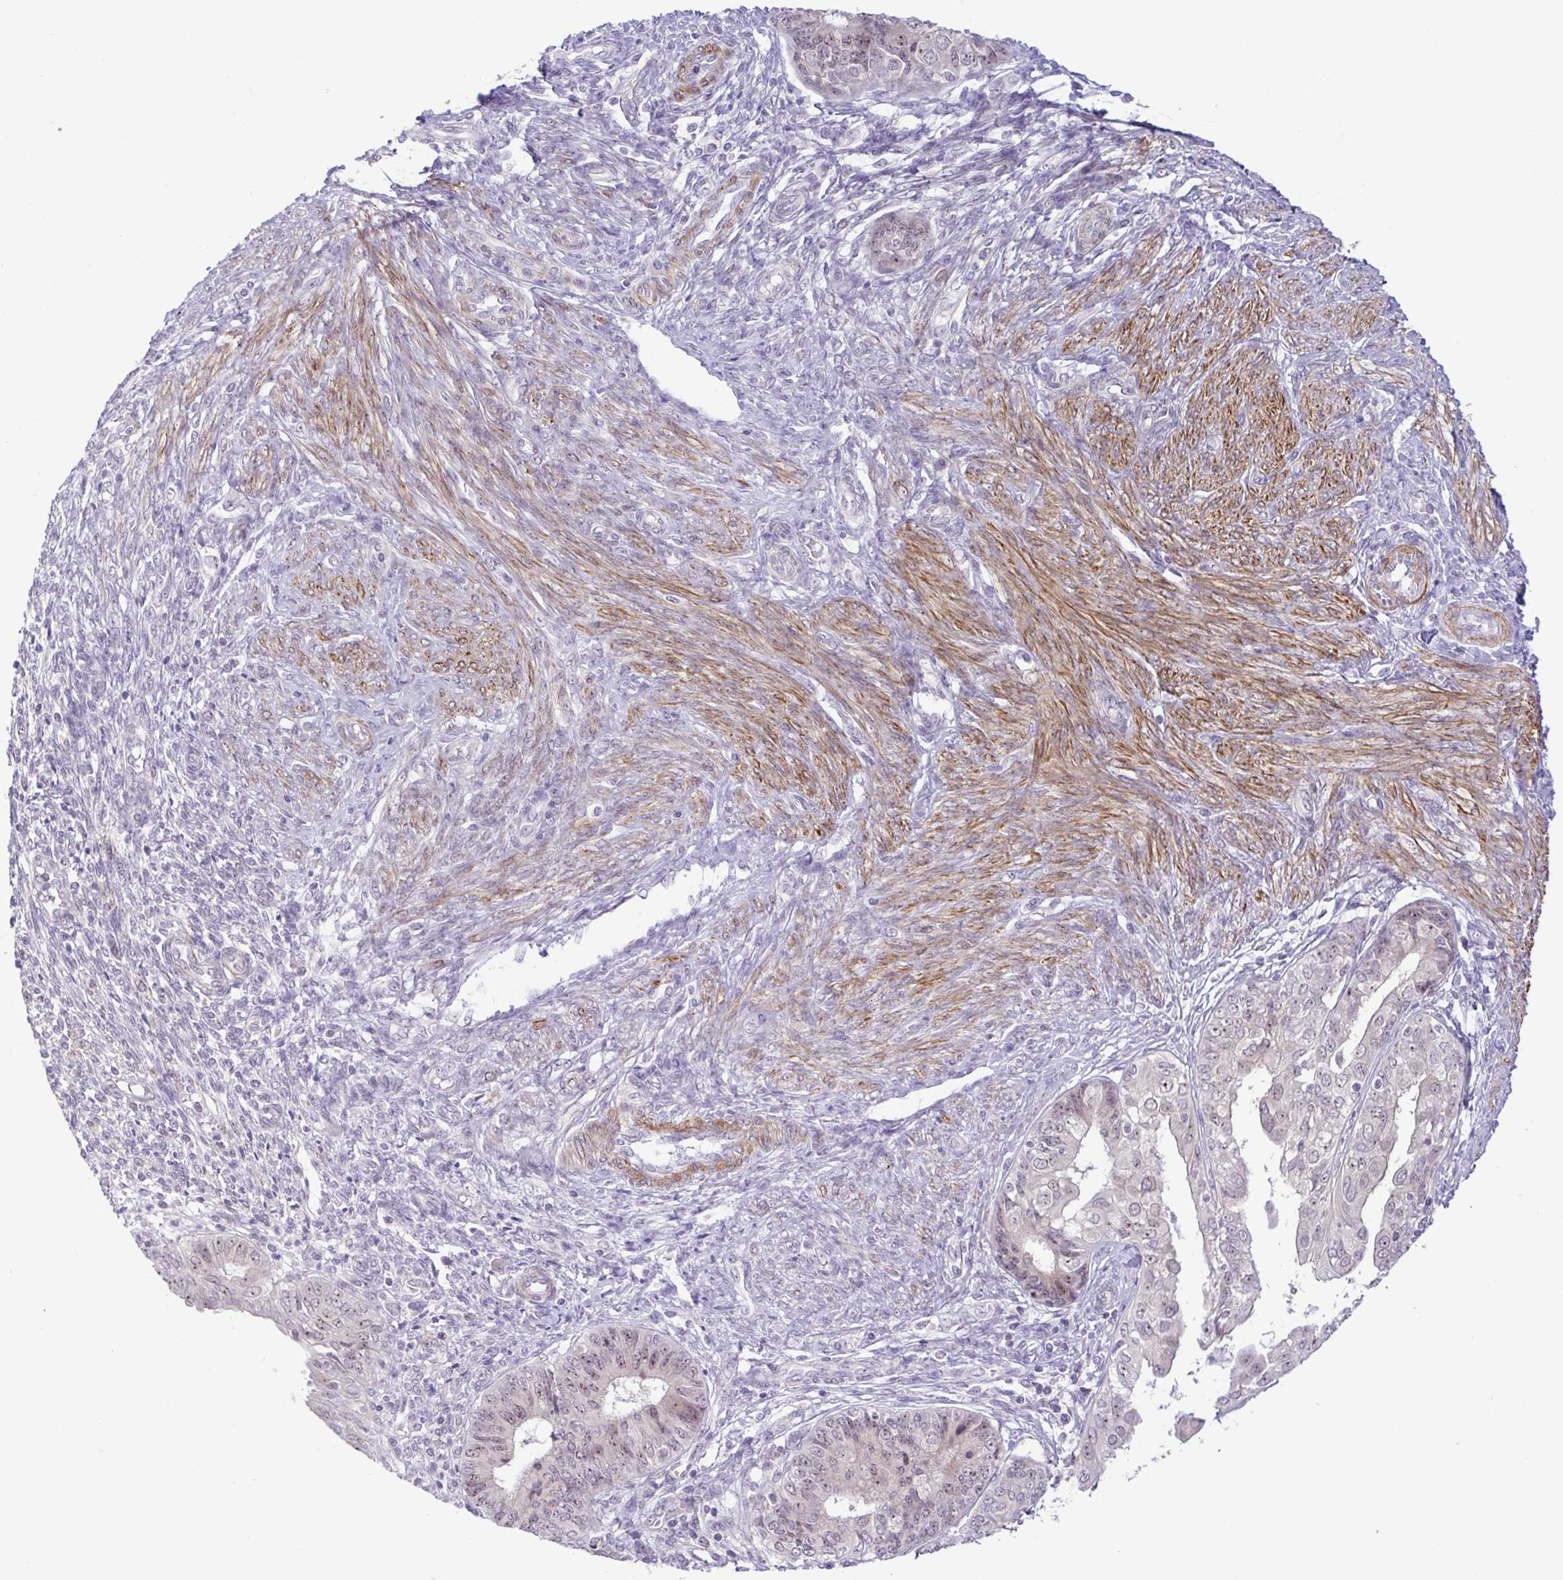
{"staining": {"intensity": "weak", "quantity": "<25%", "location": "nuclear"}, "tissue": "endometrial cancer", "cell_type": "Tumor cells", "image_type": "cancer", "snomed": [{"axis": "morphology", "description": "Adenocarcinoma, NOS"}, {"axis": "topography", "description": "Endometrium"}], "caption": "IHC of human adenocarcinoma (endometrial) demonstrates no expression in tumor cells. (DAB immunohistochemistry with hematoxylin counter stain).", "gene": "RSL24D1", "patient": {"sex": "female", "age": 68}}